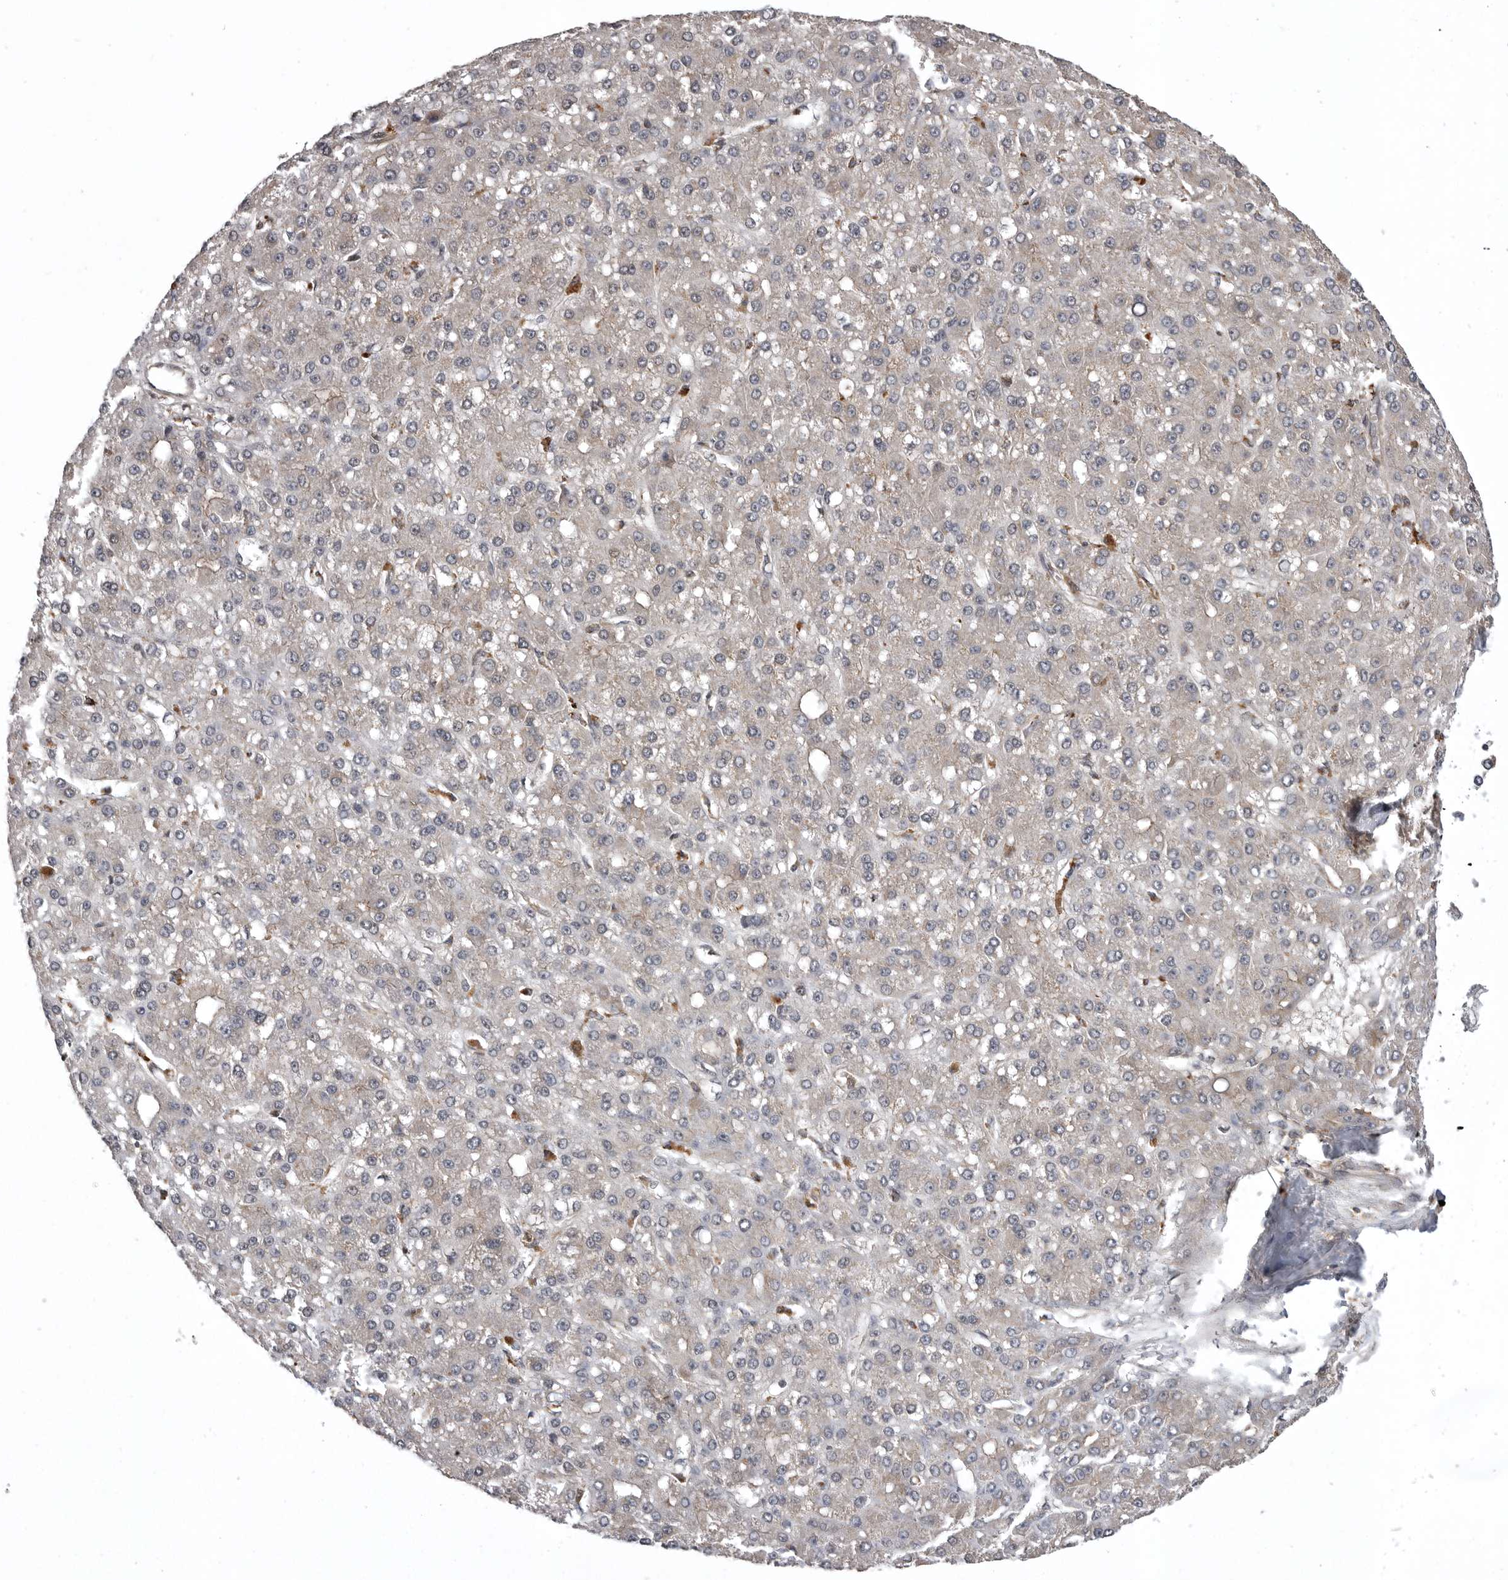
{"staining": {"intensity": "weak", "quantity": "25%-75%", "location": "cytoplasmic/membranous"}, "tissue": "liver cancer", "cell_type": "Tumor cells", "image_type": "cancer", "snomed": [{"axis": "morphology", "description": "Carcinoma, Hepatocellular, NOS"}, {"axis": "topography", "description": "Liver"}], "caption": "Protein expression by immunohistochemistry shows weak cytoplasmic/membranous staining in about 25%-75% of tumor cells in liver cancer (hepatocellular carcinoma).", "gene": "AOAH", "patient": {"sex": "male", "age": 67}}